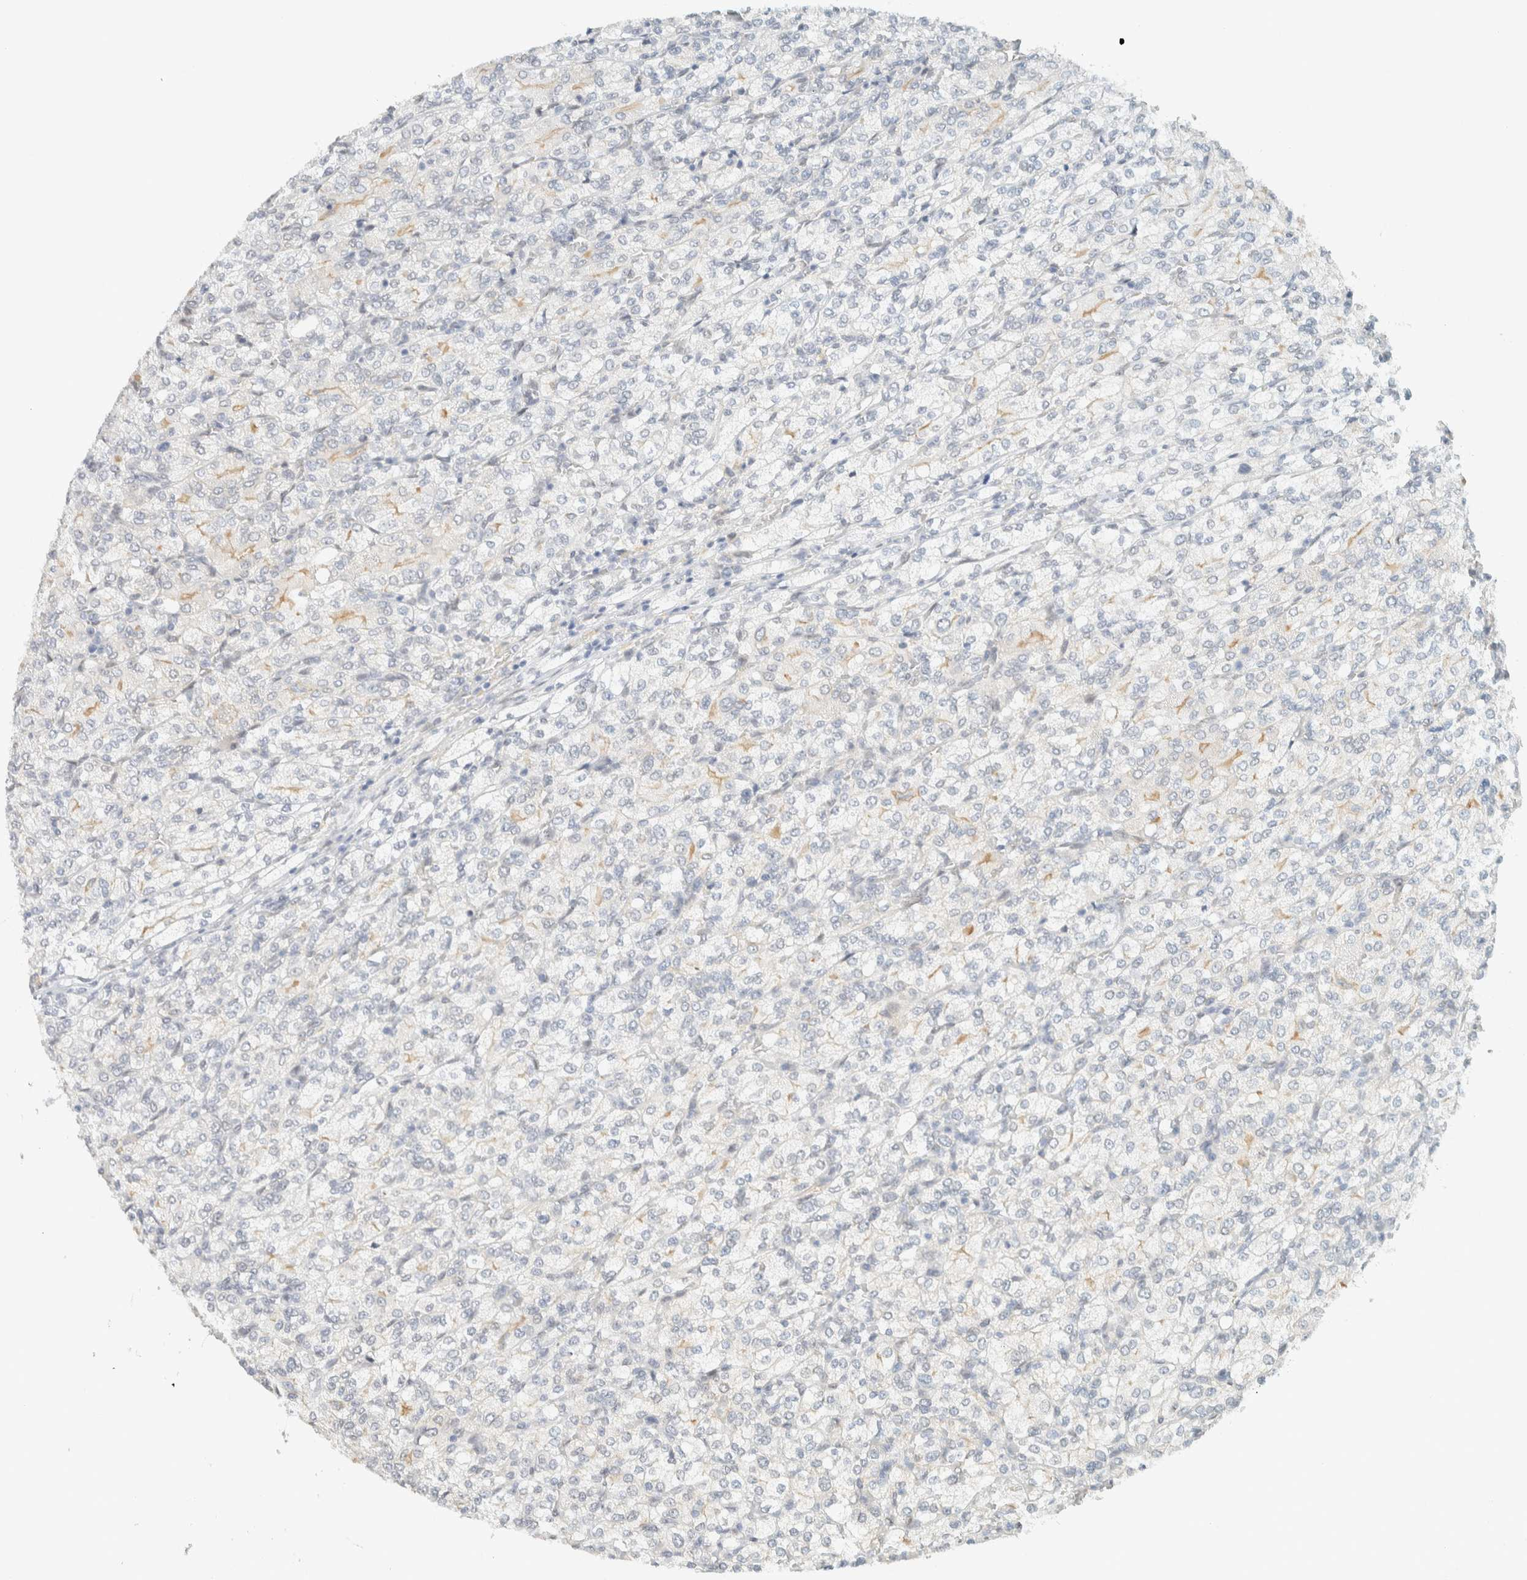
{"staining": {"intensity": "negative", "quantity": "none", "location": "none"}, "tissue": "renal cancer", "cell_type": "Tumor cells", "image_type": "cancer", "snomed": [{"axis": "morphology", "description": "Adenocarcinoma, NOS"}, {"axis": "topography", "description": "Kidney"}], "caption": "Tumor cells show no significant expression in renal adenocarcinoma.", "gene": "C1QTNF12", "patient": {"sex": "male", "age": 77}}